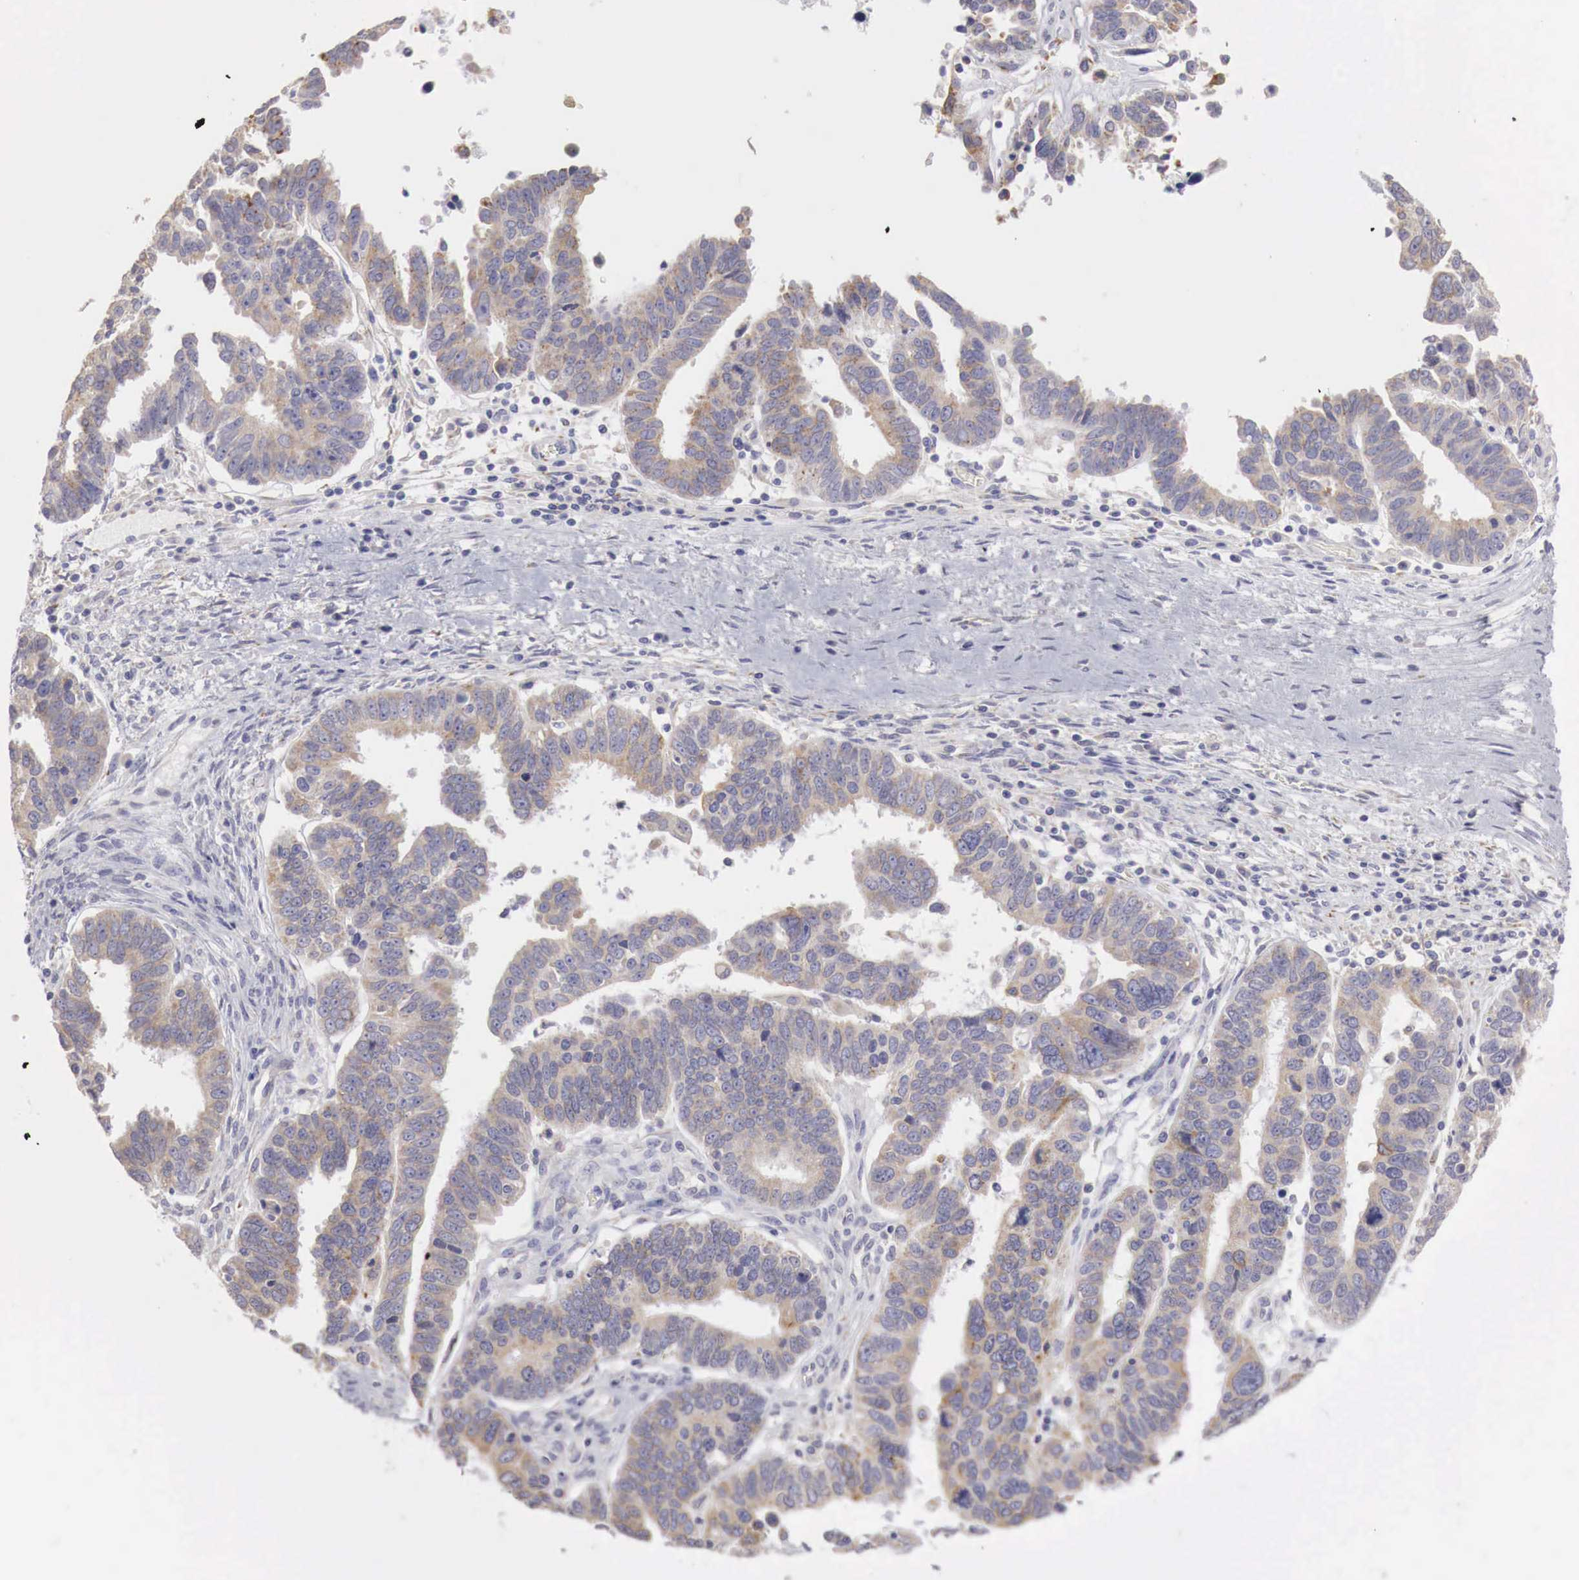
{"staining": {"intensity": "weak", "quantity": ">75%", "location": "cytoplasmic/membranous"}, "tissue": "ovarian cancer", "cell_type": "Tumor cells", "image_type": "cancer", "snomed": [{"axis": "morphology", "description": "Carcinoma, endometroid"}, {"axis": "morphology", "description": "Cystadenocarcinoma, serous, NOS"}, {"axis": "topography", "description": "Ovary"}], "caption": "Protein staining demonstrates weak cytoplasmic/membranous staining in about >75% of tumor cells in ovarian cancer.", "gene": "NSDHL", "patient": {"sex": "female", "age": 45}}